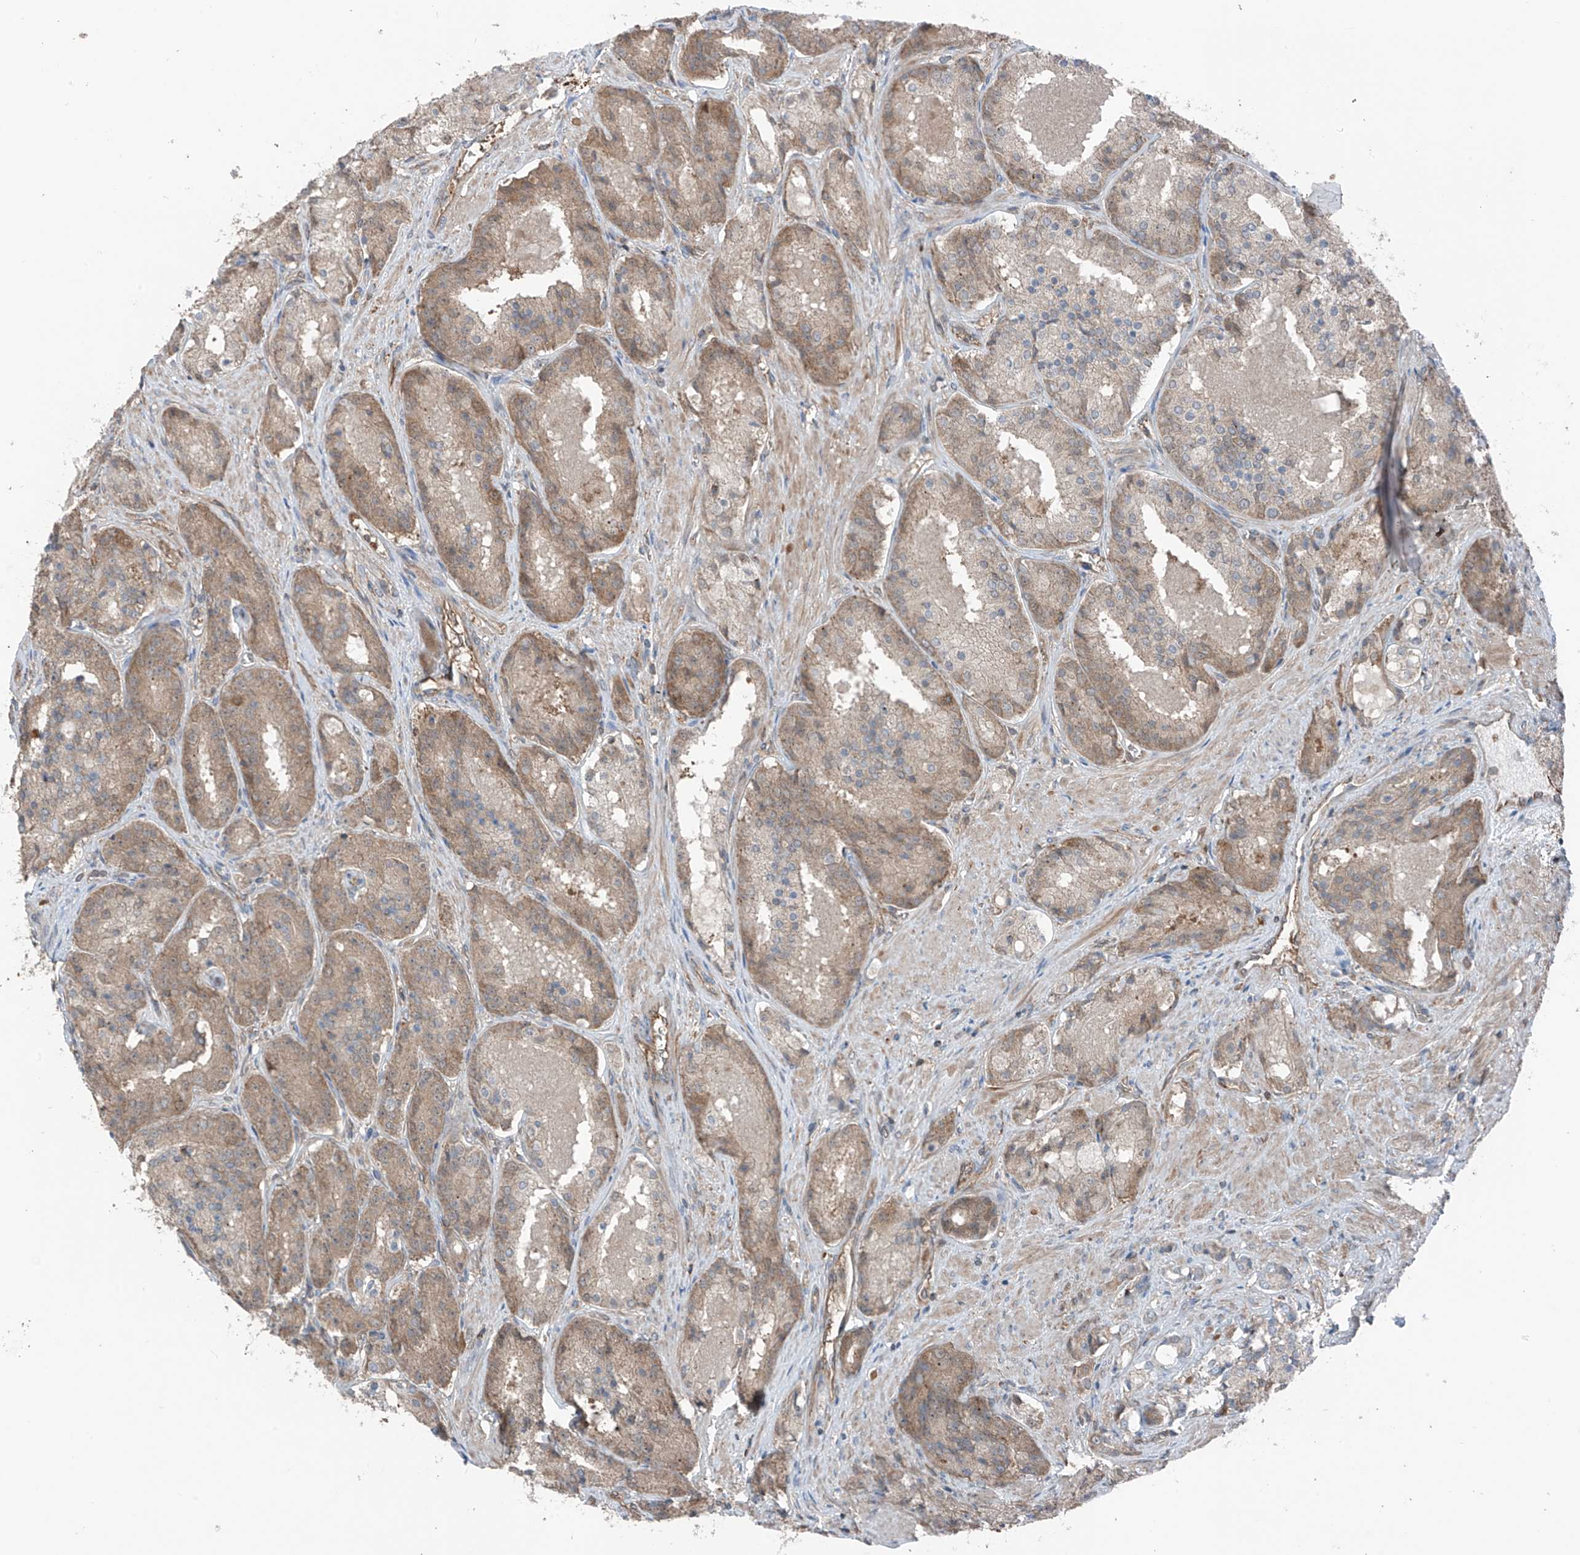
{"staining": {"intensity": "moderate", "quantity": ">75%", "location": "cytoplasmic/membranous"}, "tissue": "prostate cancer", "cell_type": "Tumor cells", "image_type": "cancer", "snomed": [{"axis": "morphology", "description": "Adenocarcinoma, High grade"}, {"axis": "topography", "description": "Prostate"}], "caption": "Prostate cancer (adenocarcinoma (high-grade)) tissue displays moderate cytoplasmic/membranous expression in approximately >75% of tumor cells", "gene": "TXNDC9", "patient": {"sex": "male", "age": 60}}